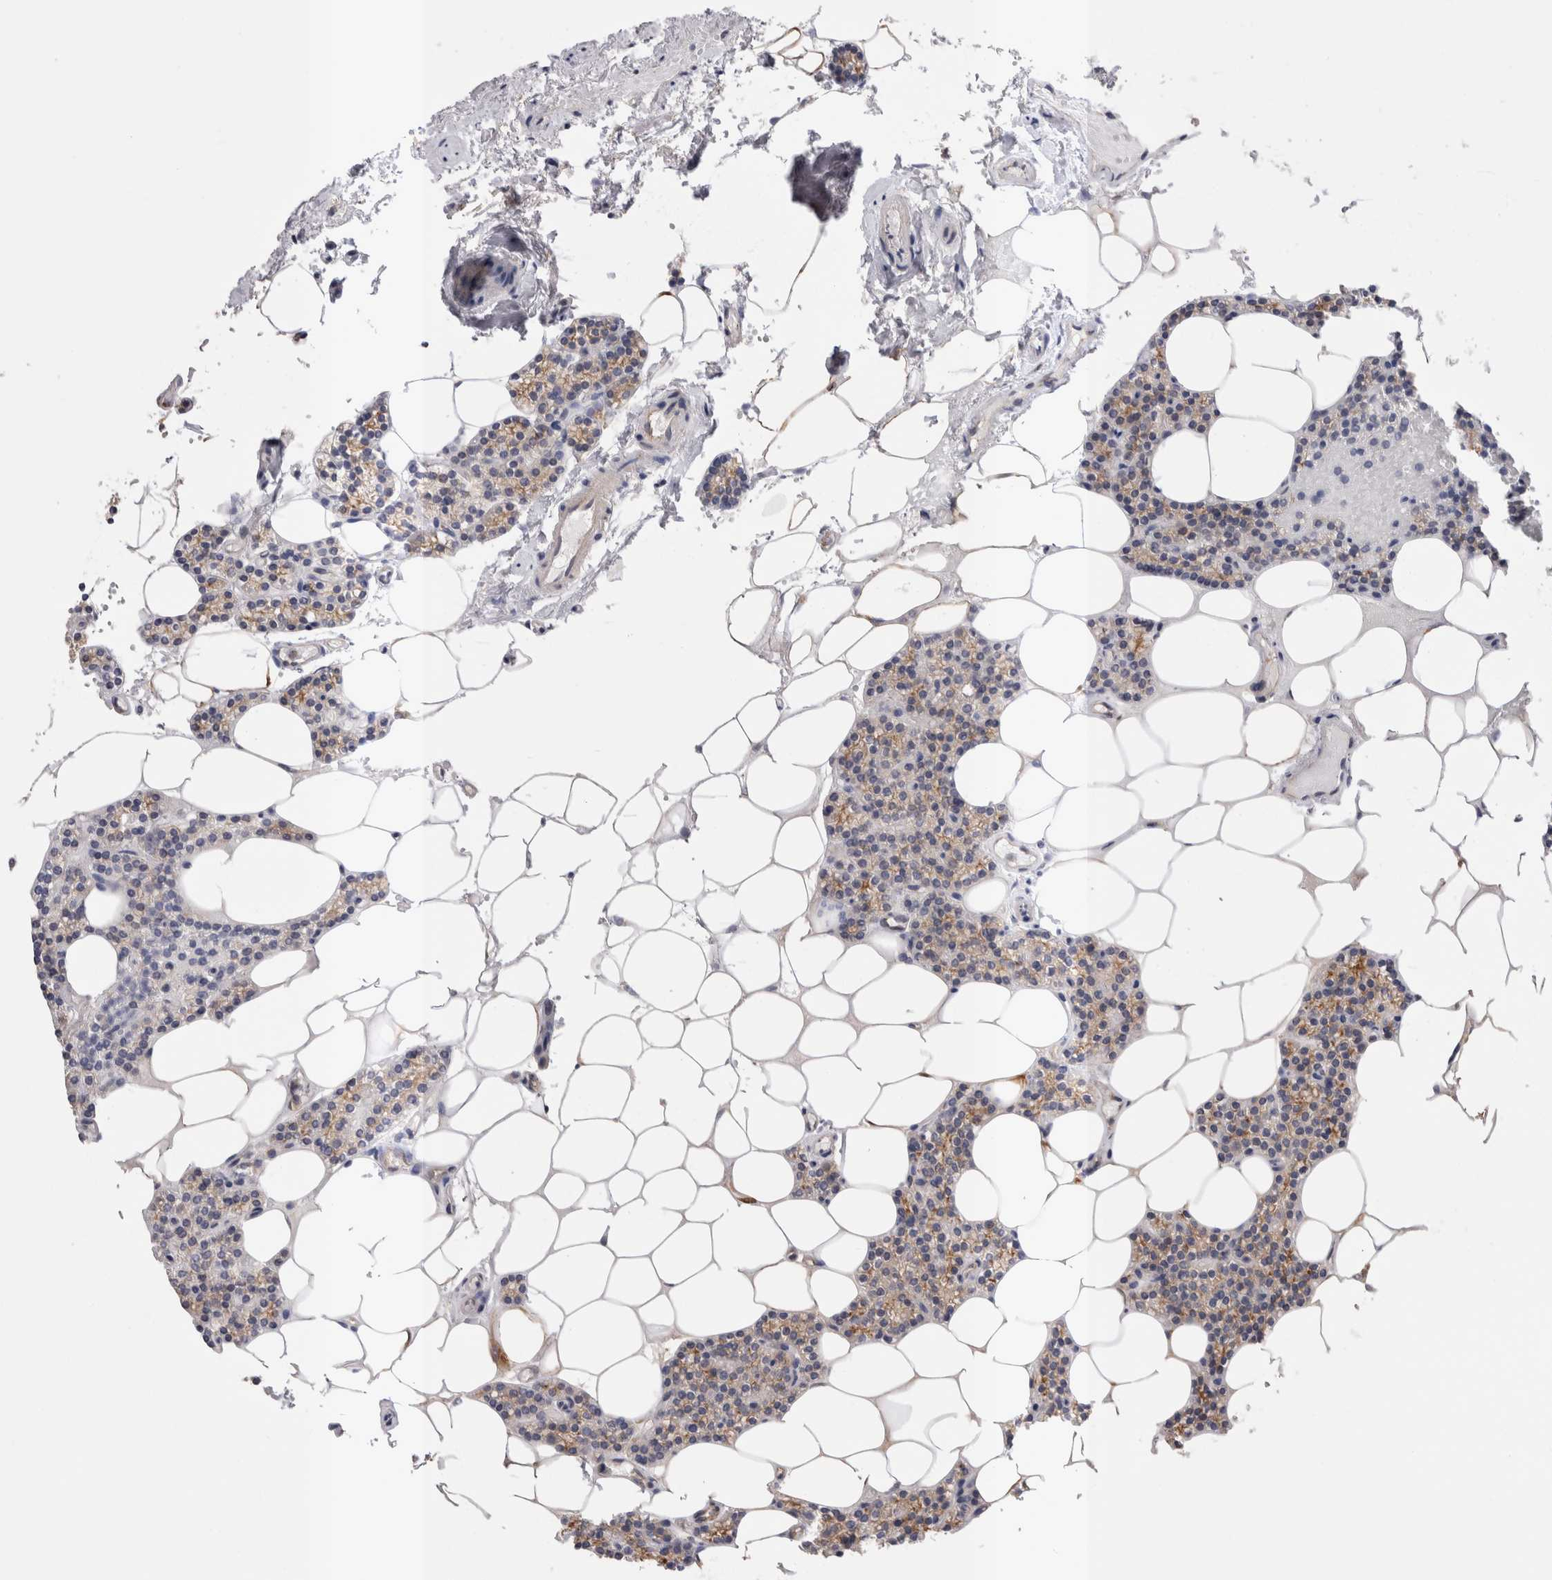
{"staining": {"intensity": "weak", "quantity": "25%-75%", "location": "cytoplasmic/membranous"}, "tissue": "parathyroid gland", "cell_type": "Glandular cells", "image_type": "normal", "snomed": [{"axis": "morphology", "description": "Normal tissue, NOS"}, {"axis": "topography", "description": "Parathyroid gland"}], "caption": "This micrograph displays IHC staining of unremarkable human parathyroid gland, with low weak cytoplasmic/membranous expression in approximately 25%-75% of glandular cells.", "gene": "RAB11FIP1", "patient": {"sex": "male", "age": 75}}